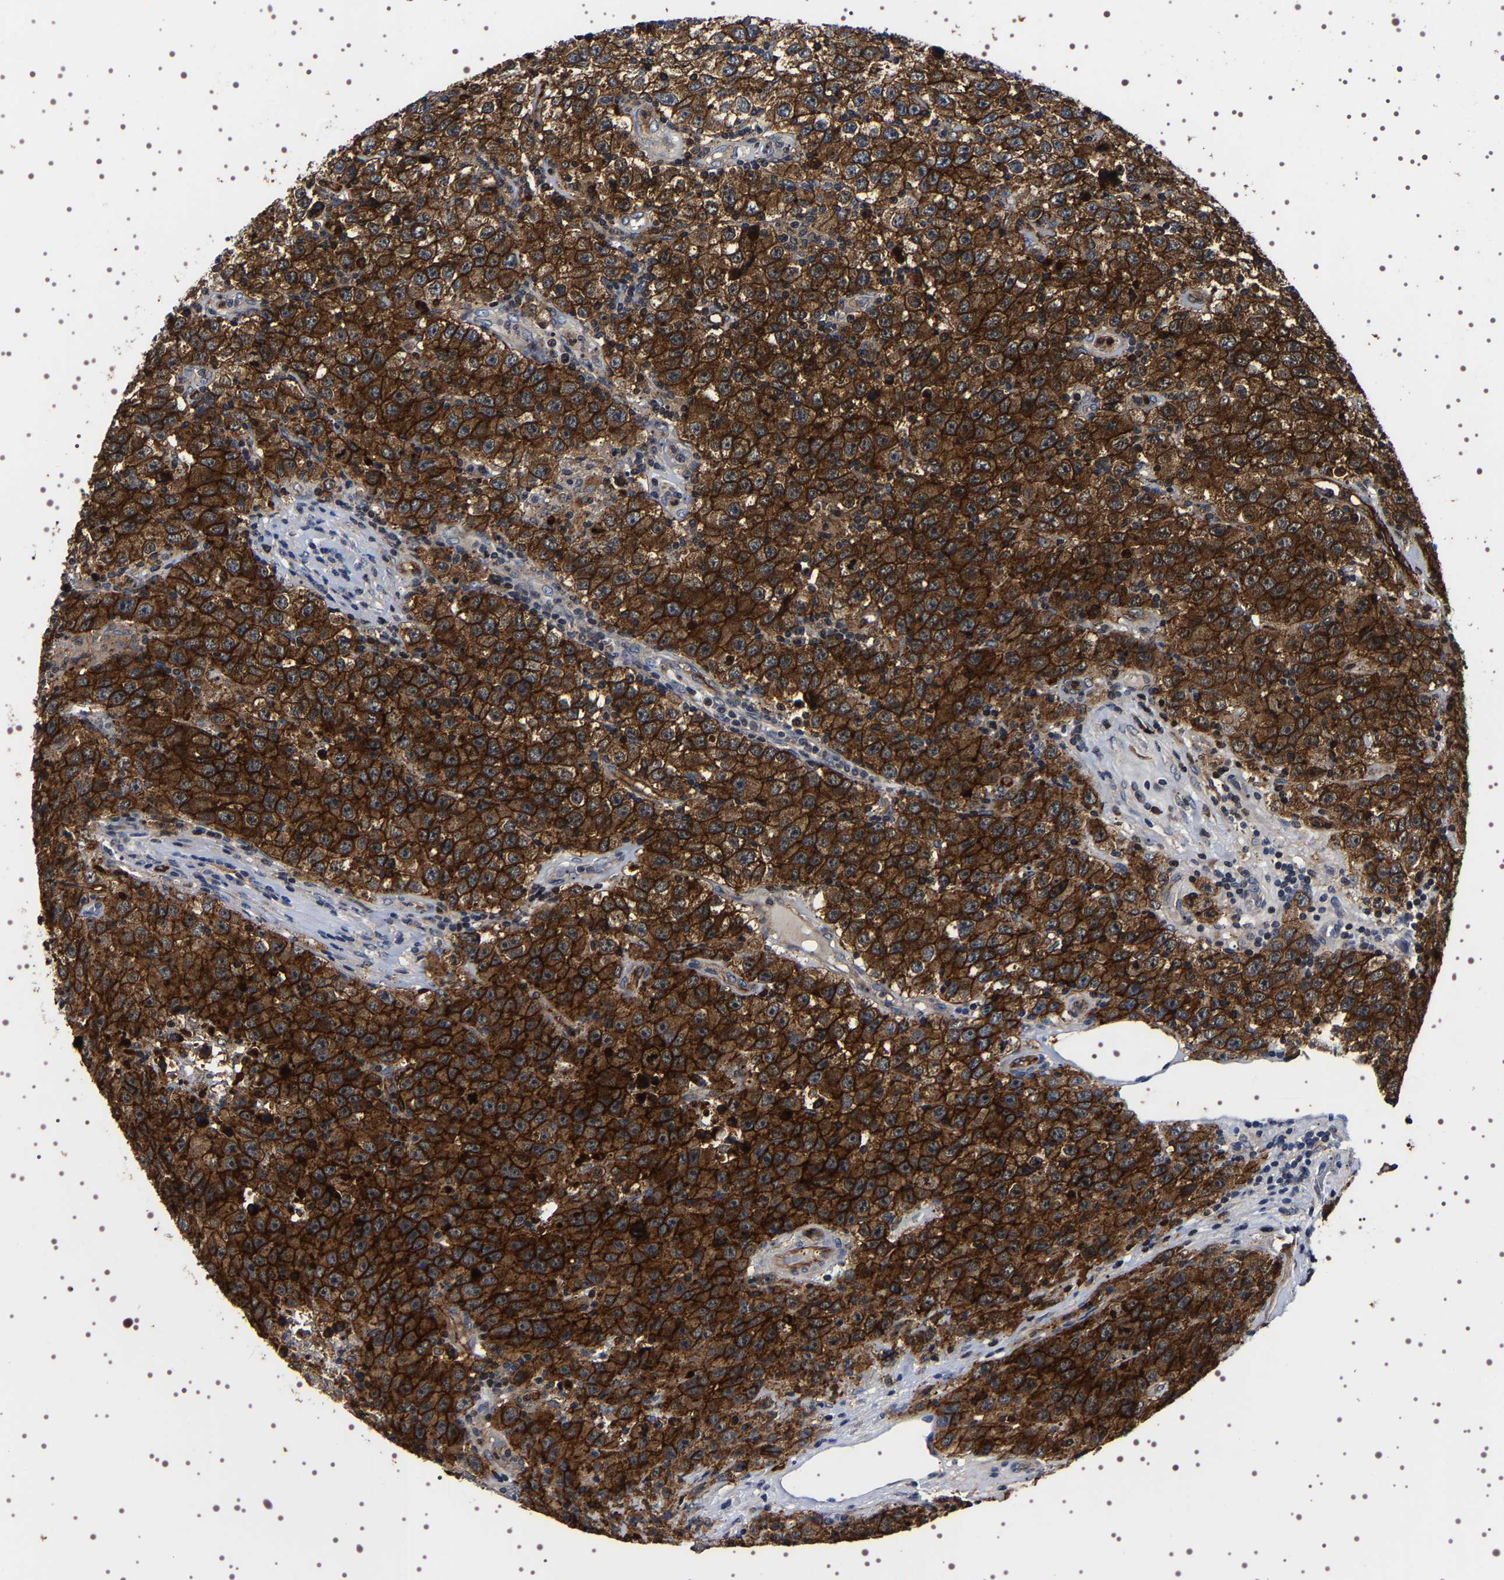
{"staining": {"intensity": "strong", "quantity": ">75%", "location": "cytoplasmic/membranous"}, "tissue": "testis cancer", "cell_type": "Tumor cells", "image_type": "cancer", "snomed": [{"axis": "morphology", "description": "Seminoma, NOS"}, {"axis": "topography", "description": "Testis"}], "caption": "A photomicrograph of human testis seminoma stained for a protein exhibits strong cytoplasmic/membranous brown staining in tumor cells. The staining was performed using DAB (3,3'-diaminobenzidine) to visualize the protein expression in brown, while the nuclei were stained in blue with hematoxylin (Magnification: 20x).", "gene": "ALPL", "patient": {"sex": "male", "age": 52}}